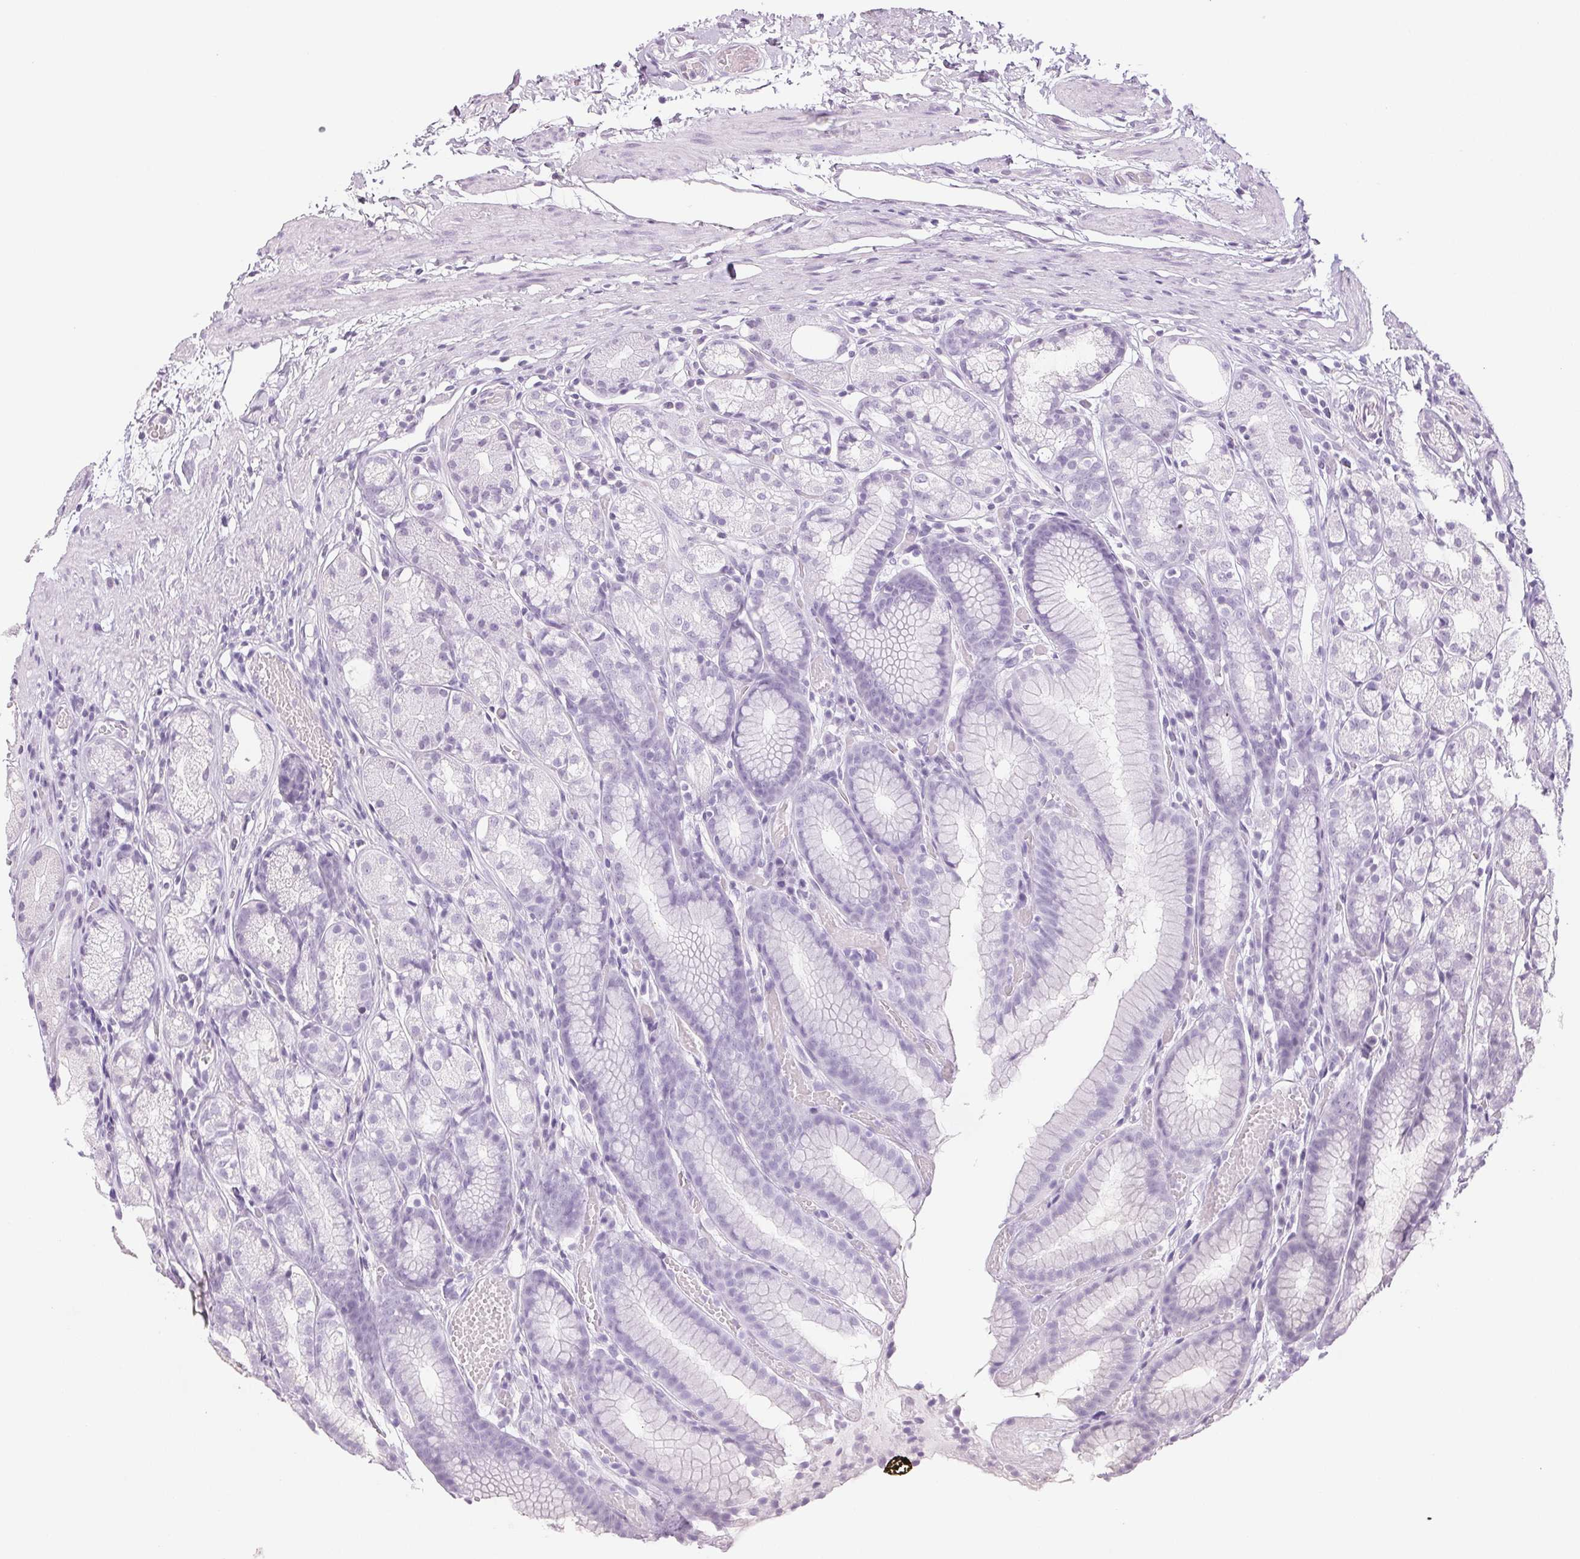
{"staining": {"intensity": "negative", "quantity": "none", "location": "none"}, "tissue": "stomach", "cell_type": "Glandular cells", "image_type": "normal", "snomed": [{"axis": "morphology", "description": "Normal tissue, NOS"}, {"axis": "topography", "description": "Stomach"}], "caption": "Immunohistochemistry micrograph of unremarkable stomach stained for a protein (brown), which reveals no positivity in glandular cells. Nuclei are stained in blue.", "gene": "DNAJC6", "patient": {"sex": "male", "age": 70}}